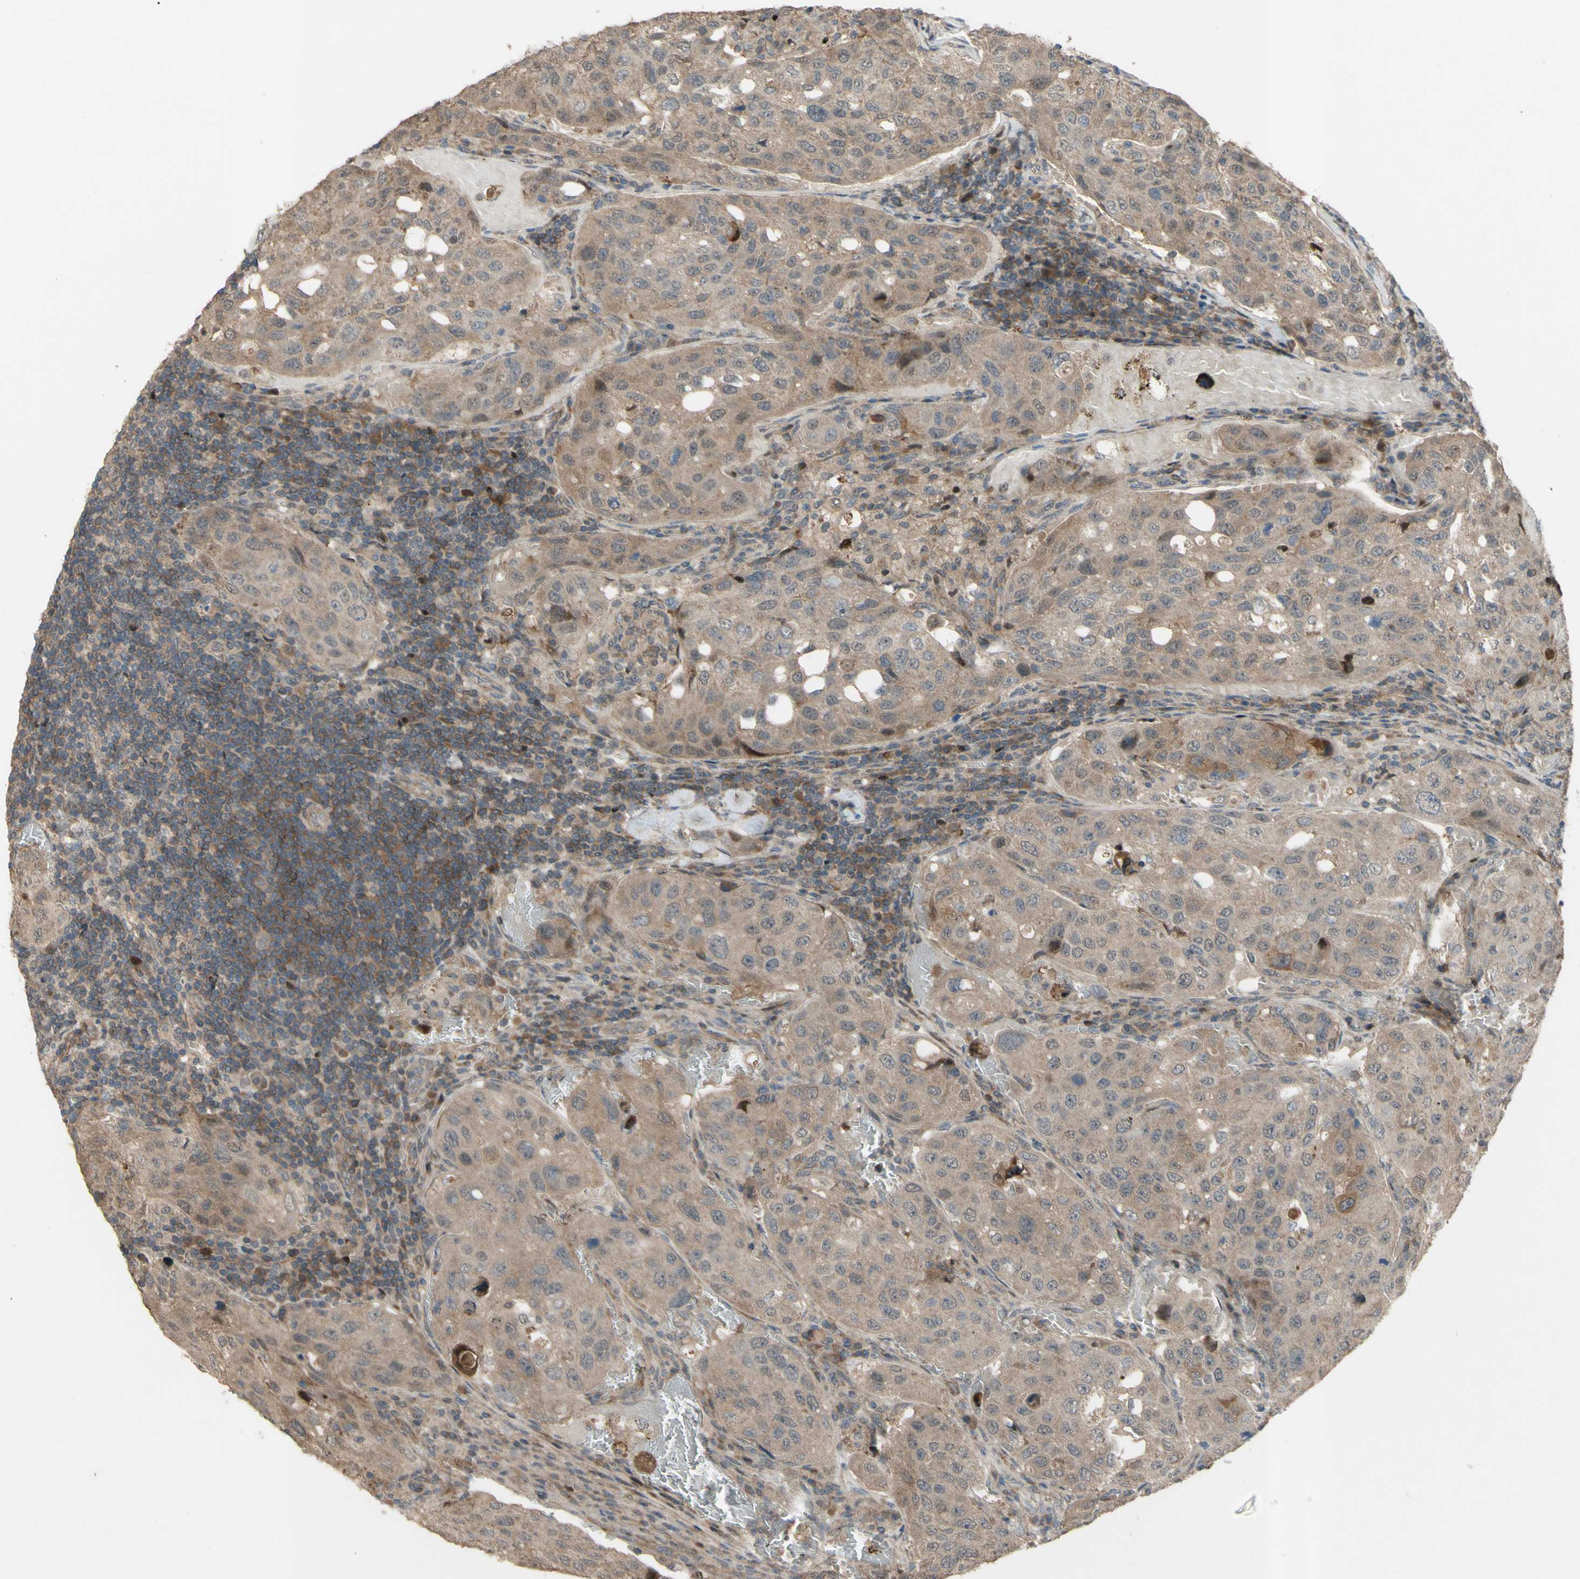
{"staining": {"intensity": "weak", "quantity": ">75%", "location": "cytoplasmic/membranous"}, "tissue": "urothelial cancer", "cell_type": "Tumor cells", "image_type": "cancer", "snomed": [{"axis": "morphology", "description": "Urothelial carcinoma, High grade"}, {"axis": "topography", "description": "Lymph node"}, {"axis": "topography", "description": "Urinary bladder"}], "caption": "Human urothelial cancer stained for a protein (brown) demonstrates weak cytoplasmic/membranous positive positivity in approximately >75% of tumor cells.", "gene": "SHROOM4", "patient": {"sex": "male", "age": 51}}